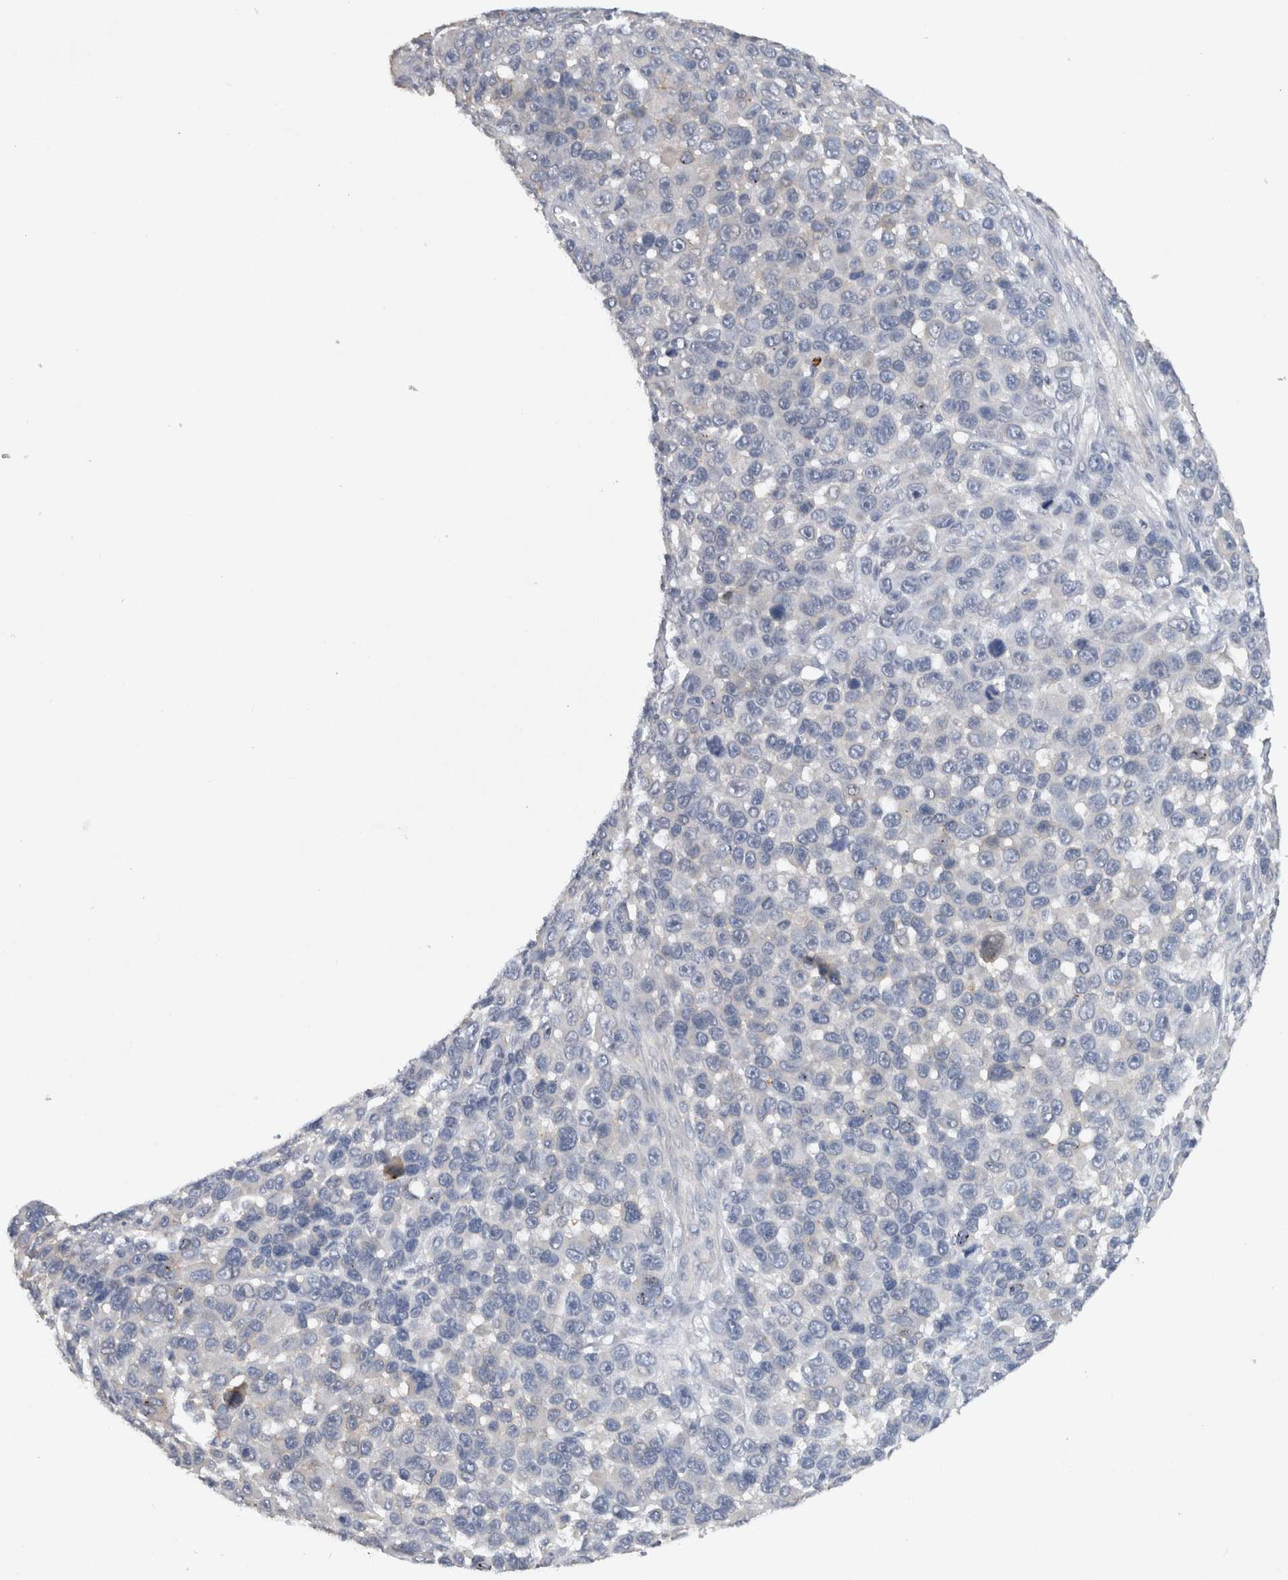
{"staining": {"intensity": "negative", "quantity": "none", "location": "none"}, "tissue": "melanoma", "cell_type": "Tumor cells", "image_type": "cancer", "snomed": [{"axis": "morphology", "description": "Malignant melanoma, NOS"}, {"axis": "topography", "description": "Skin"}], "caption": "Tumor cells show no significant protein expression in malignant melanoma.", "gene": "HEXD", "patient": {"sex": "male", "age": 53}}